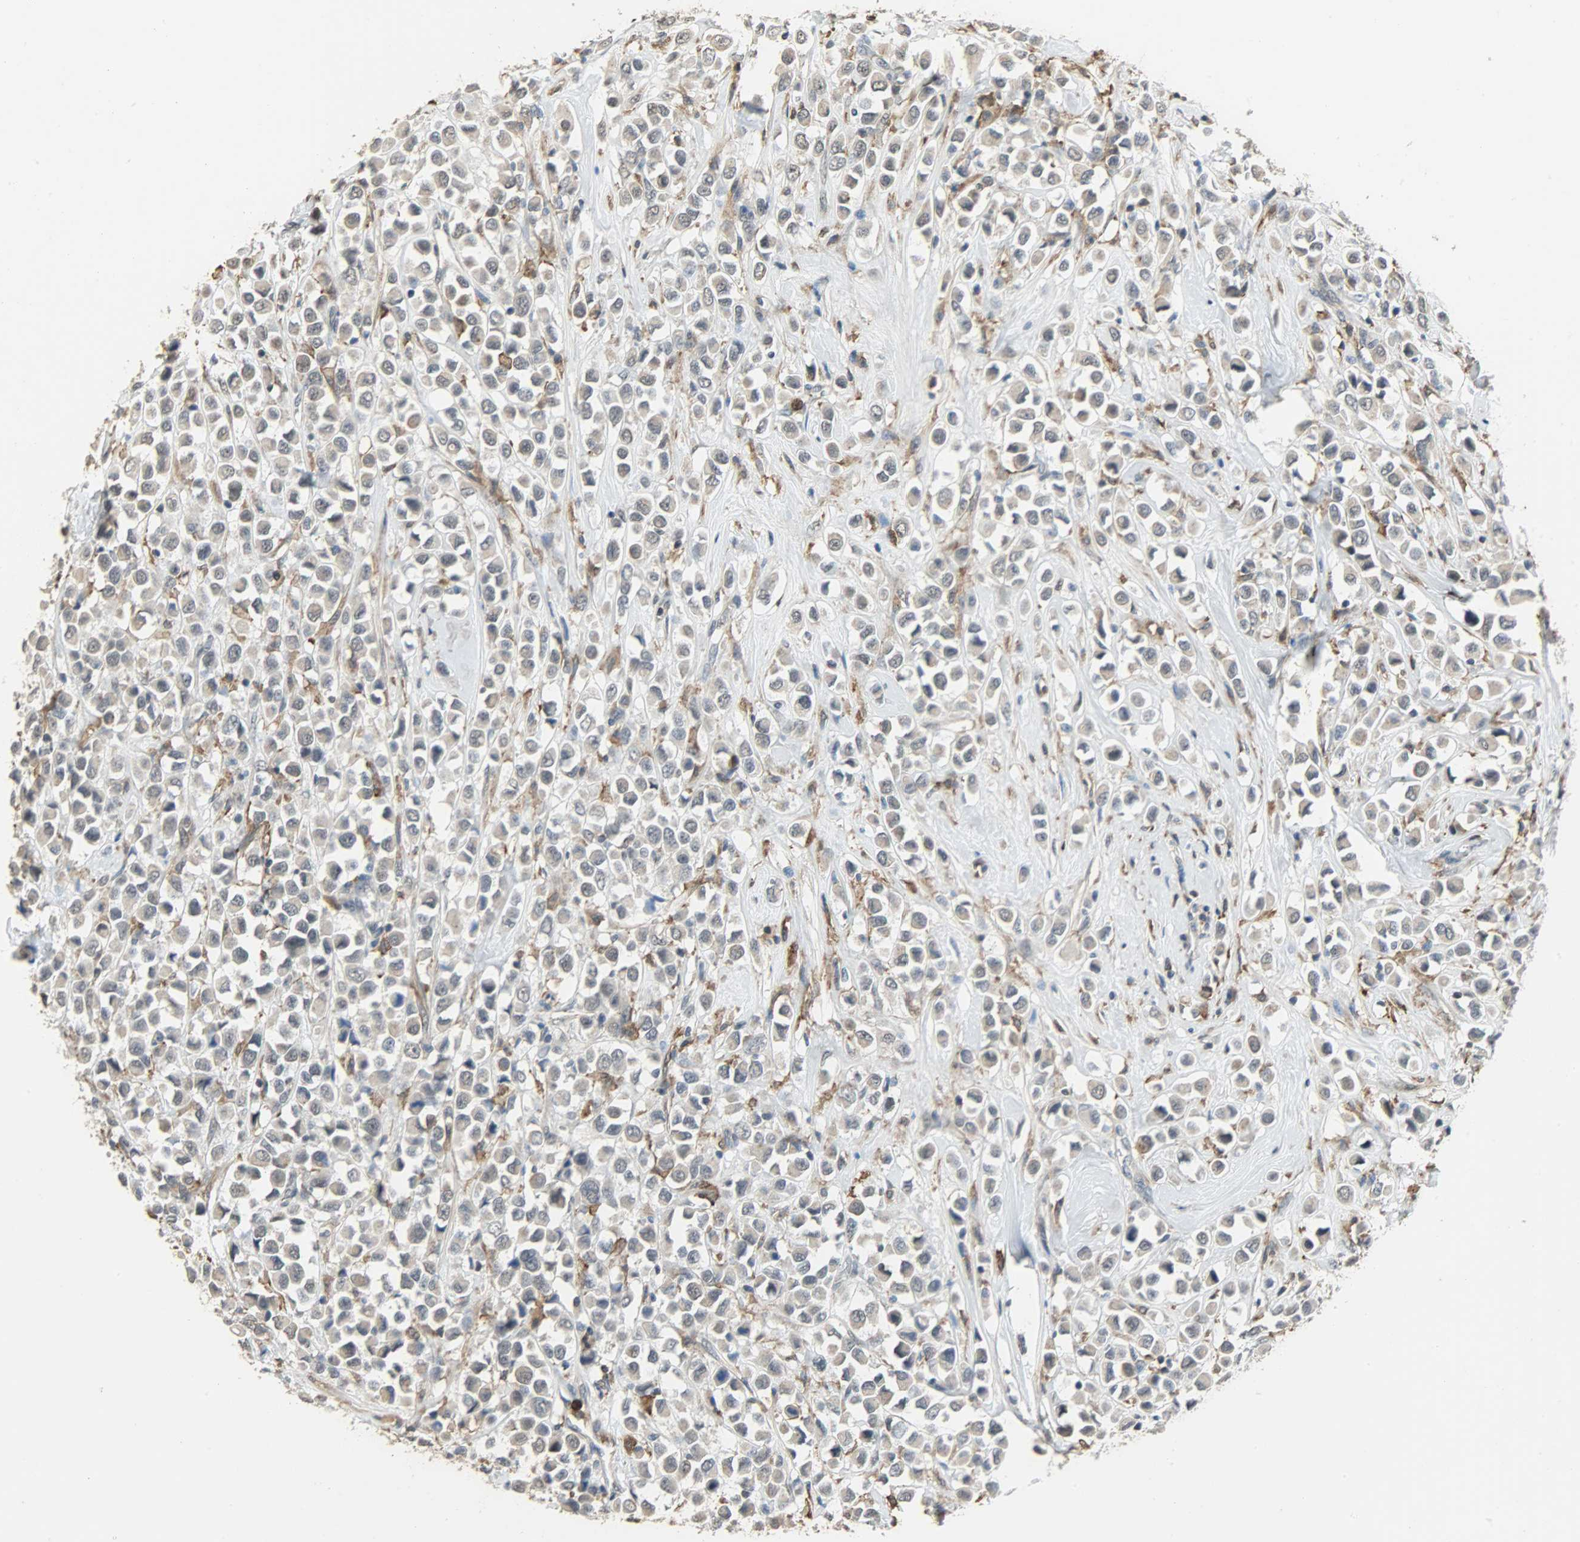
{"staining": {"intensity": "weak", "quantity": "<25%", "location": "cytoplasmic/membranous"}, "tissue": "breast cancer", "cell_type": "Tumor cells", "image_type": "cancer", "snomed": [{"axis": "morphology", "description": "Duct carcinoma"}, {"axis": "topography", "description": "Breast"}], "caption": "Immunohistochemical staining of human breast cancer (intraductal carcinoma) reveals no significant positivity in tumor cells. (DAB IHC with hematoxylin counter stain).", "gene": "SKAP2", "patient": {"sex": "female", "age": 61}}